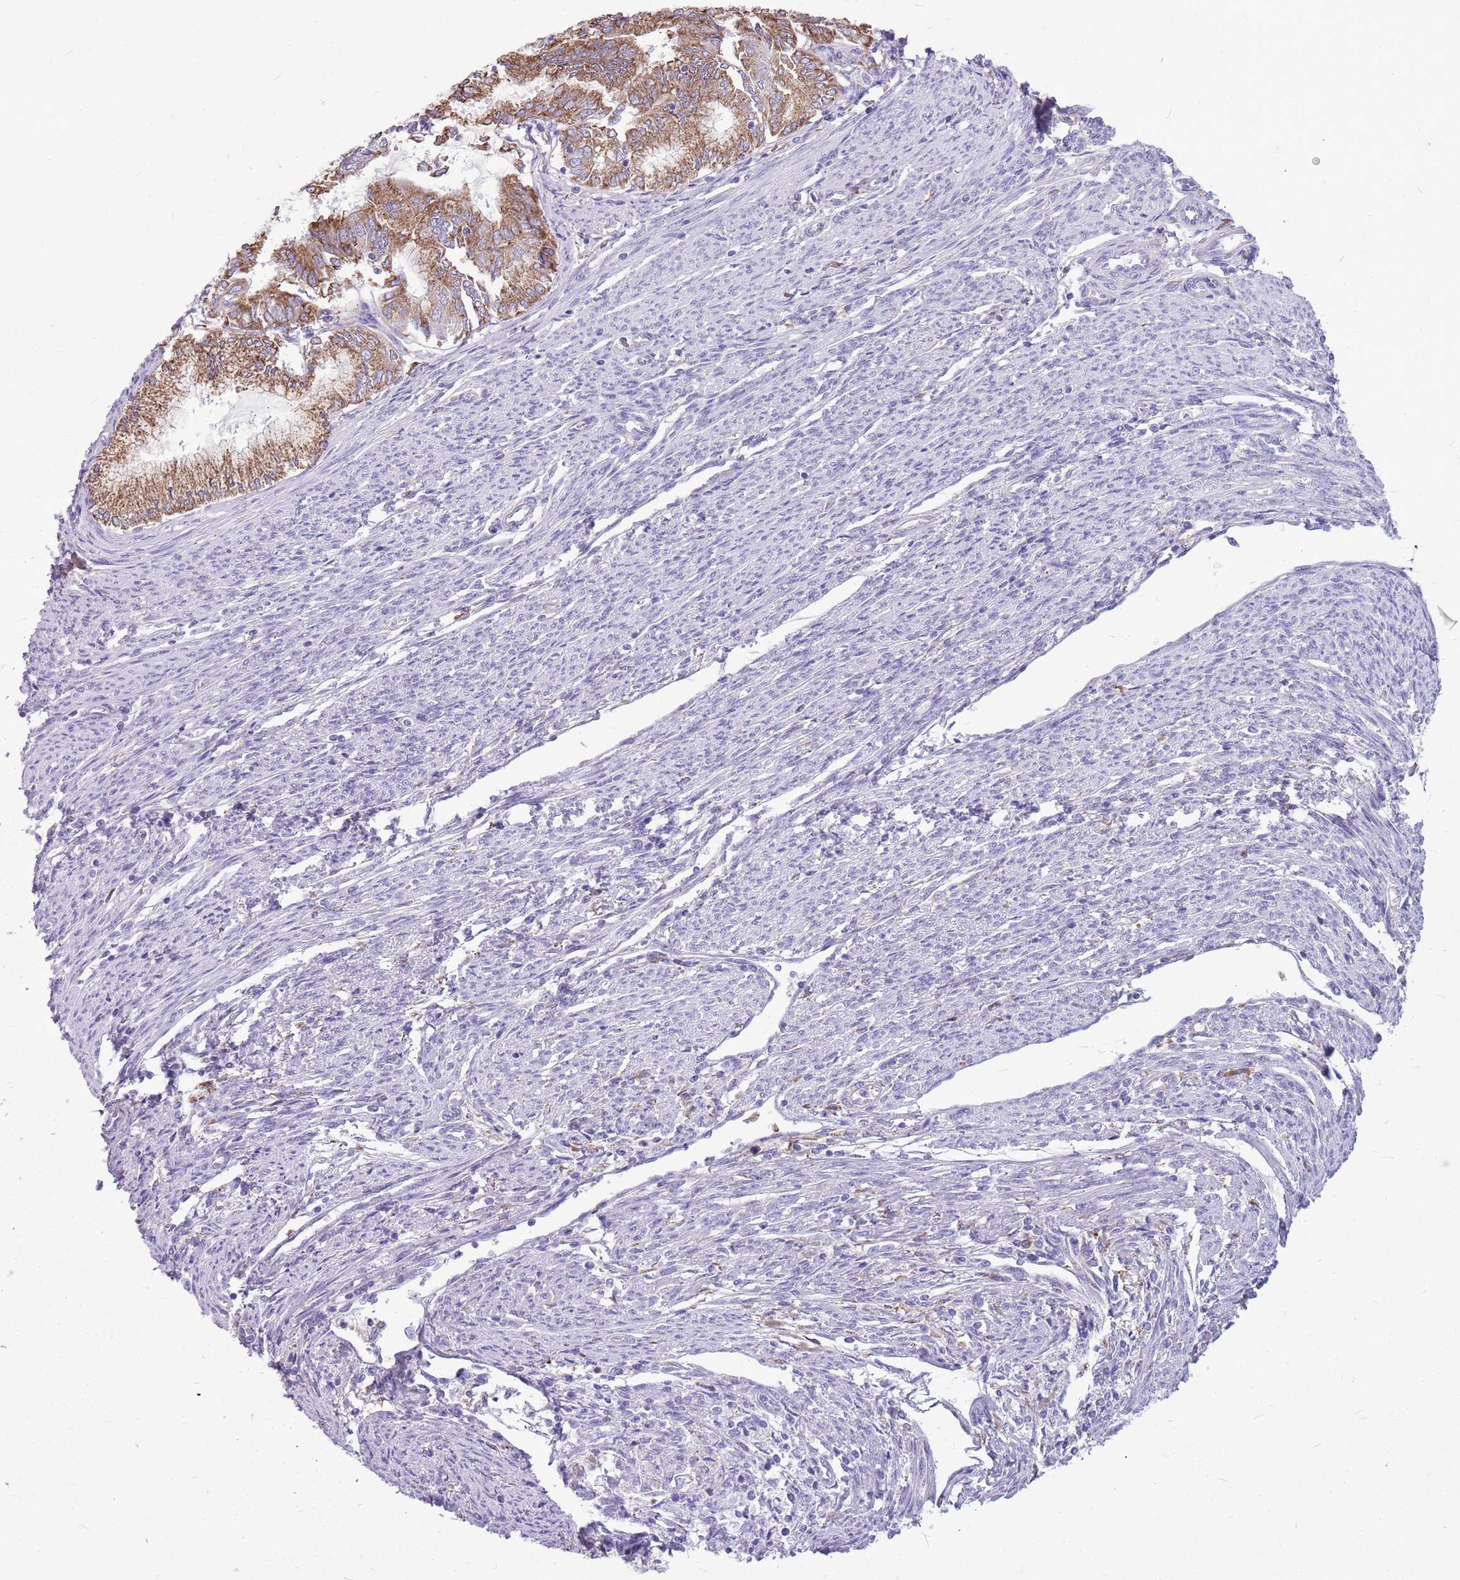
{"staining": {"intensity": "moderate", "quantity": "25%-75%", "location": "cytoplasmic/membranous"}, "tissue": "endometrial cancer", "cell_type": "Tumor cells", "image_type": "cancer", "snomed": [{"axis": "morphology", "description": "Adenocarcinoma, NOS"}, {"axis": "topography", "description": "Endometrium"}], "caption": "Human endometrial cancer (adenocarcinoma) stained for a protein (brown) reveals moderate cytoplasmic/membranous positive expression in about 25%-75% of tumor cells.", "gene": "KCTD19", "patient": {"sex": "female", "age": 79}}